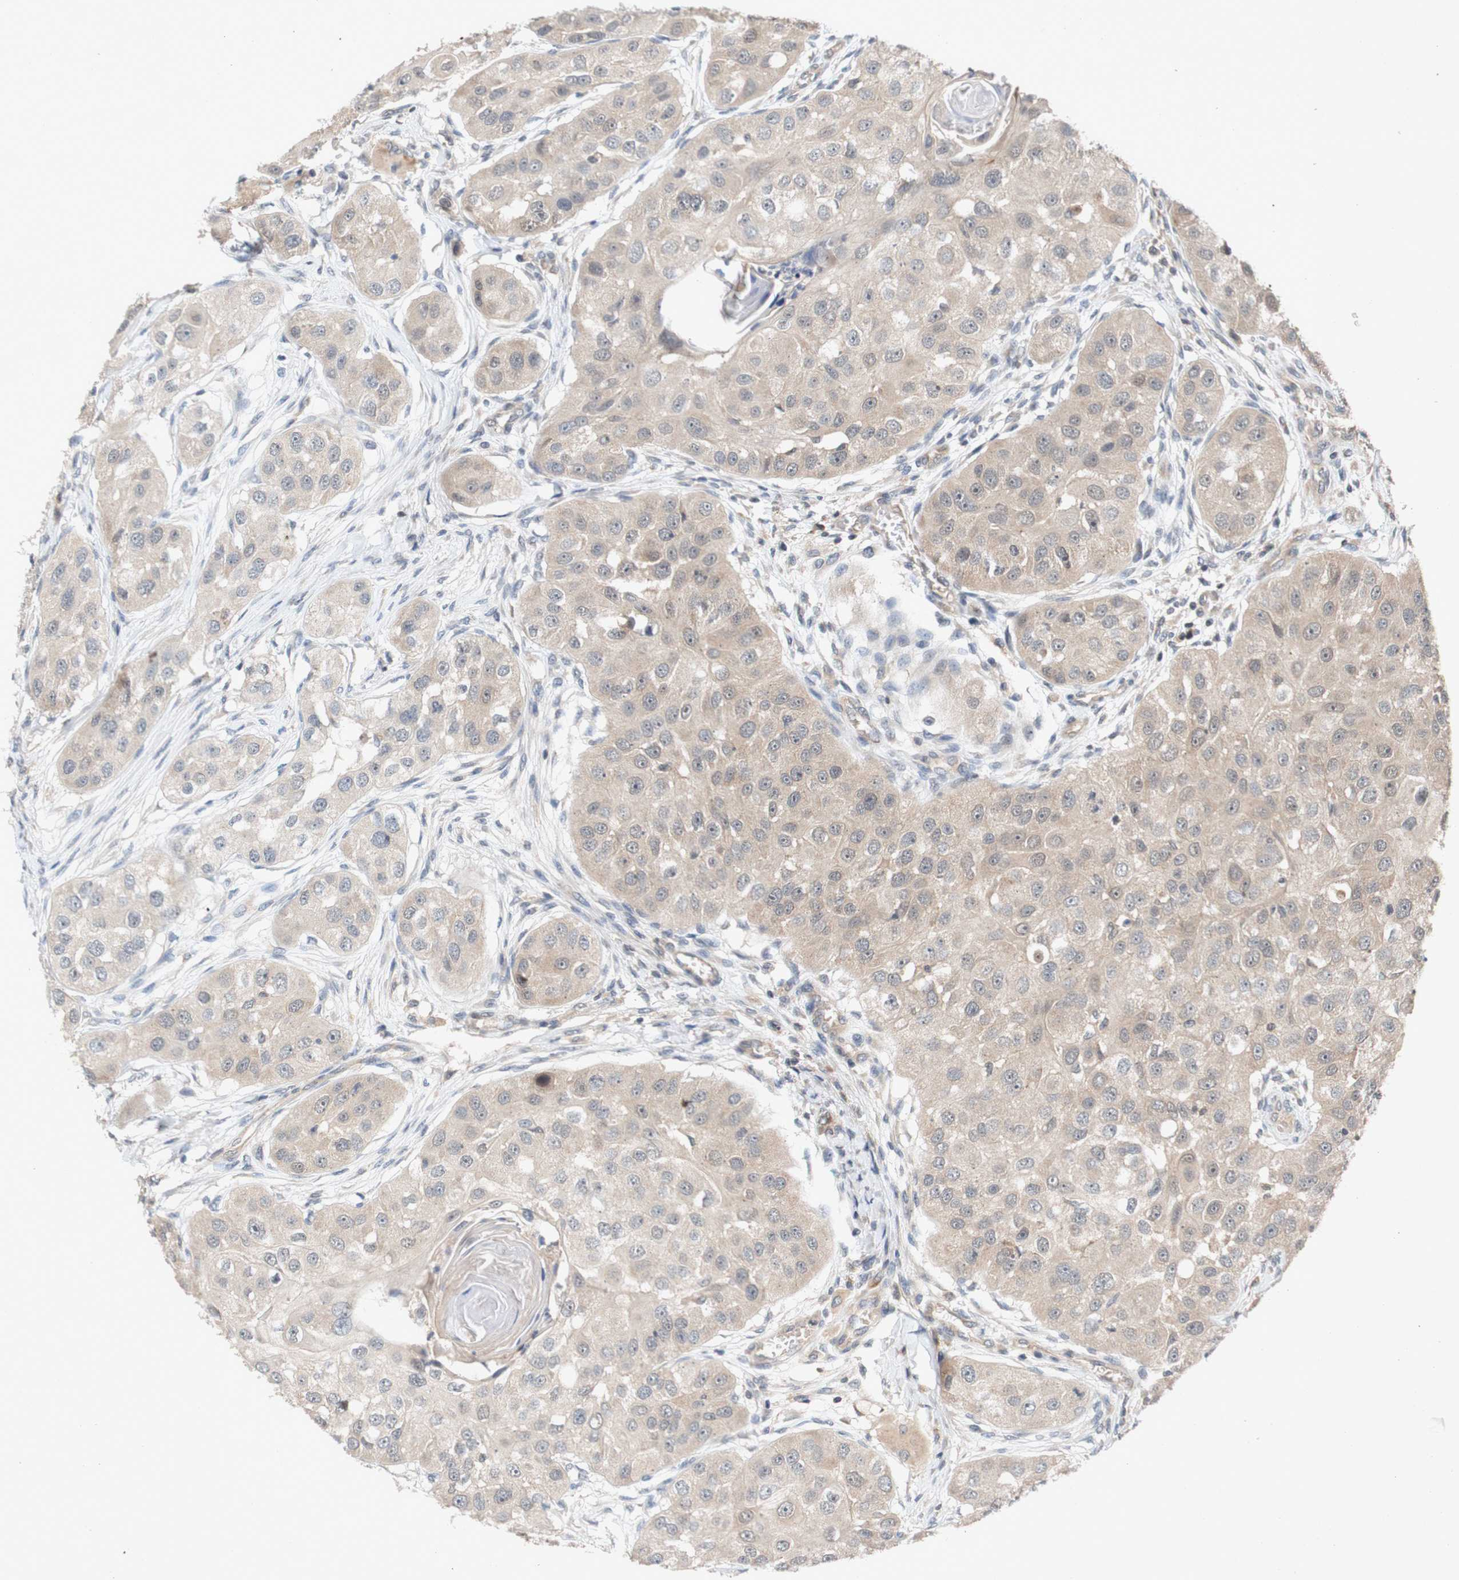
{"staining": {"intensity": "weak", "quantity": ">75%", "location": "cytoplasmic/membranous"}, "tissue": "head and neck cancer", "cell_type": "Tumor cells", "image_type": "cancer", "snomed": [{"axis": "morphology", "description": "Normal tissue, NOS"}, {"axis": "morphology", "description": "Squamous cell carcinoma, NOS"}, {"axis": "topography", "description": "Skeletal muscle"}, {"axis": "topography", "description": "Head-Neck"}], "caption": "An IHC micrograph of tumor tissue is shown. Protein staining in brown shows weak cytoplasmic/membranous positivity in squamous cell carcinoma (head and neck) within tumor cells.", "gene": "PIN1", "patient": {"sex": "male", "age": 51}}